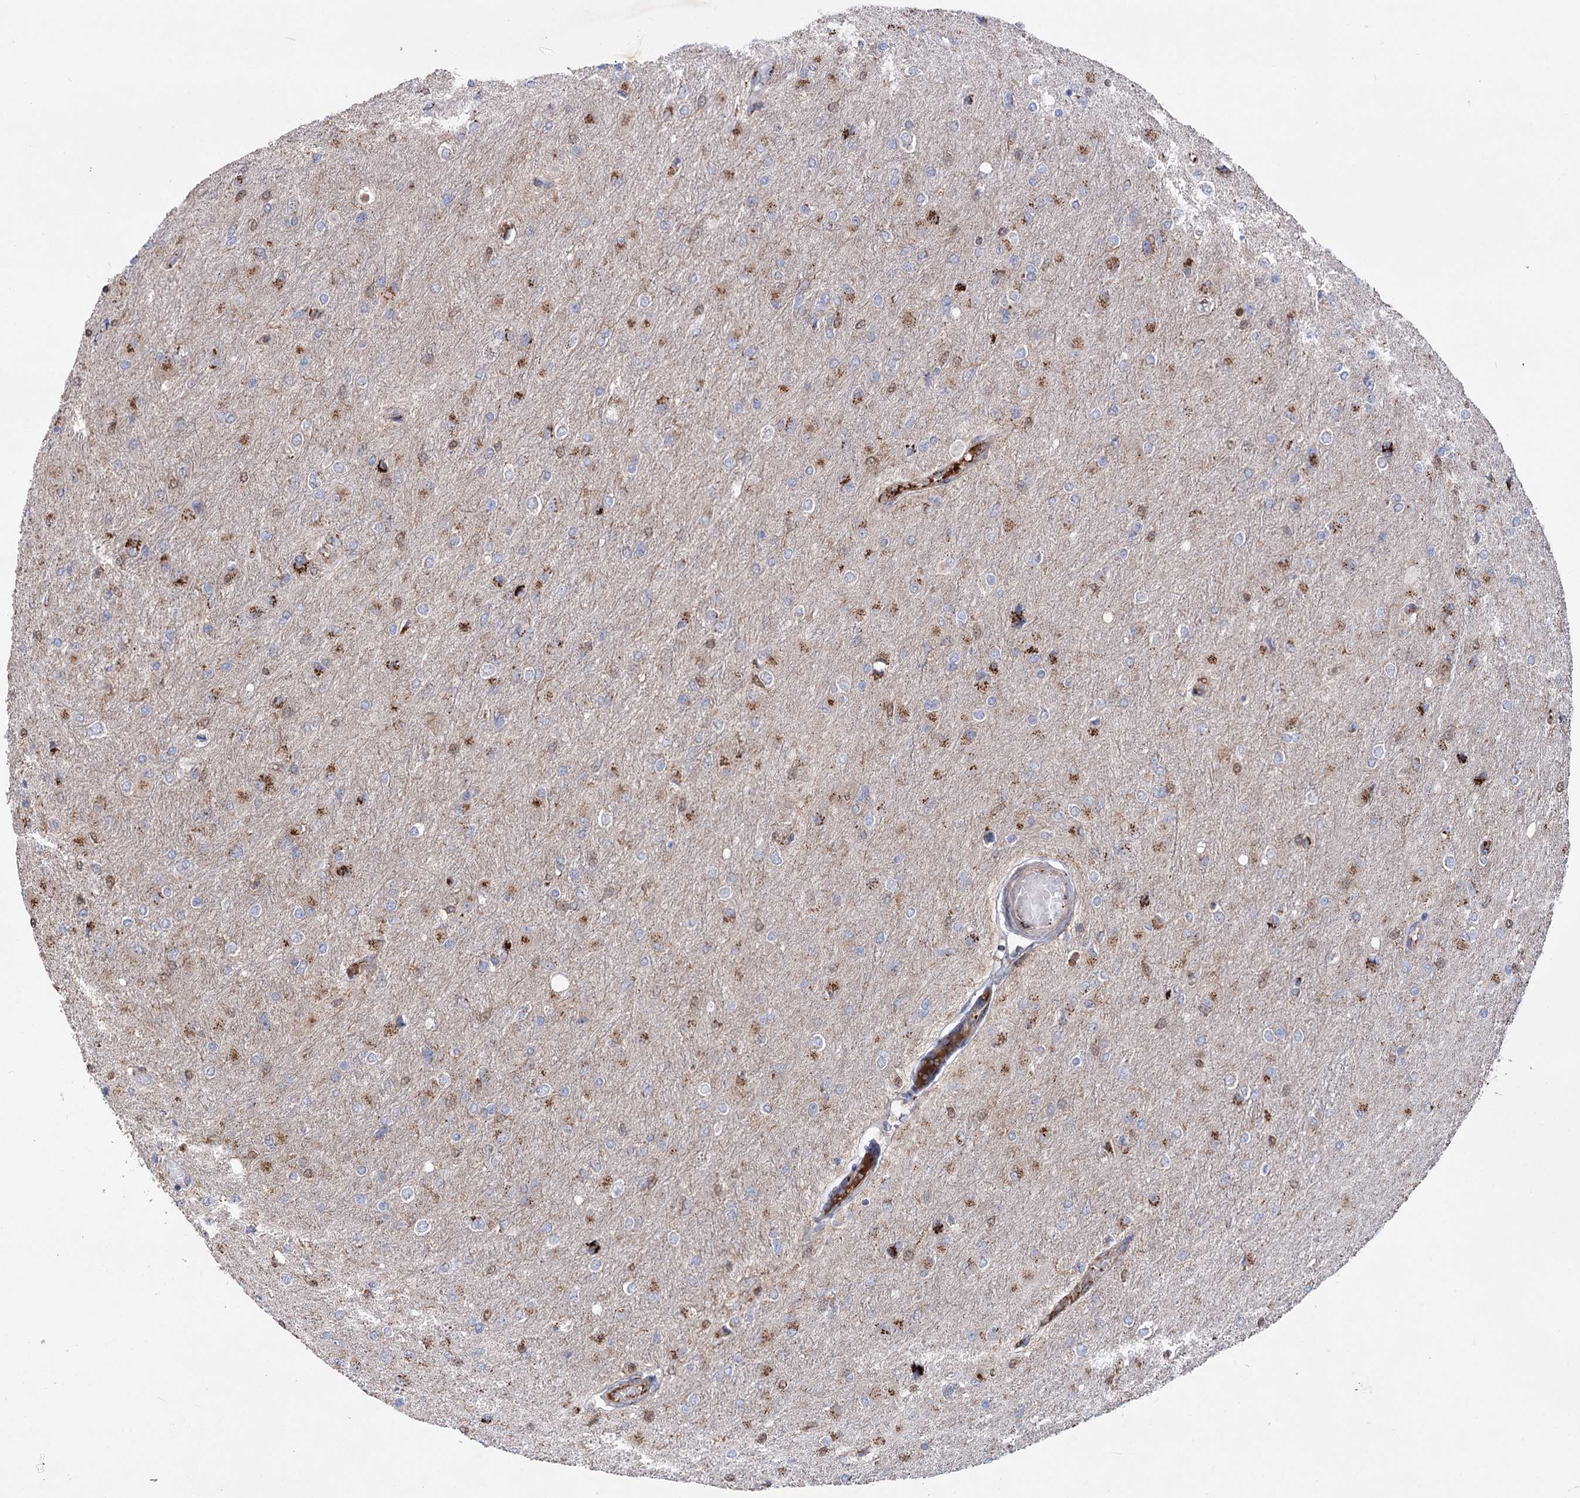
{"staining": {"intensity": "strong", "quantity": "<25%", "location": "cytoplasmic/membranous"}, "tissue": "glioma", "cell_type": "Tumor cells", "image_type": "cancer", "snomed": [{"axis": "morphology", "description": "Glioma, malignant, High grade"}, {"axis": "topography", "description": "Cerebral cortex"}], "caption": "Glioma was stained to show a protein in brown. There is medium levels of strong cytoplasmic/membranous staining in approximately <25% of tumor cells.", "gene": "ARHGAP20", "patient": {"sex": "female", "age": 36}}